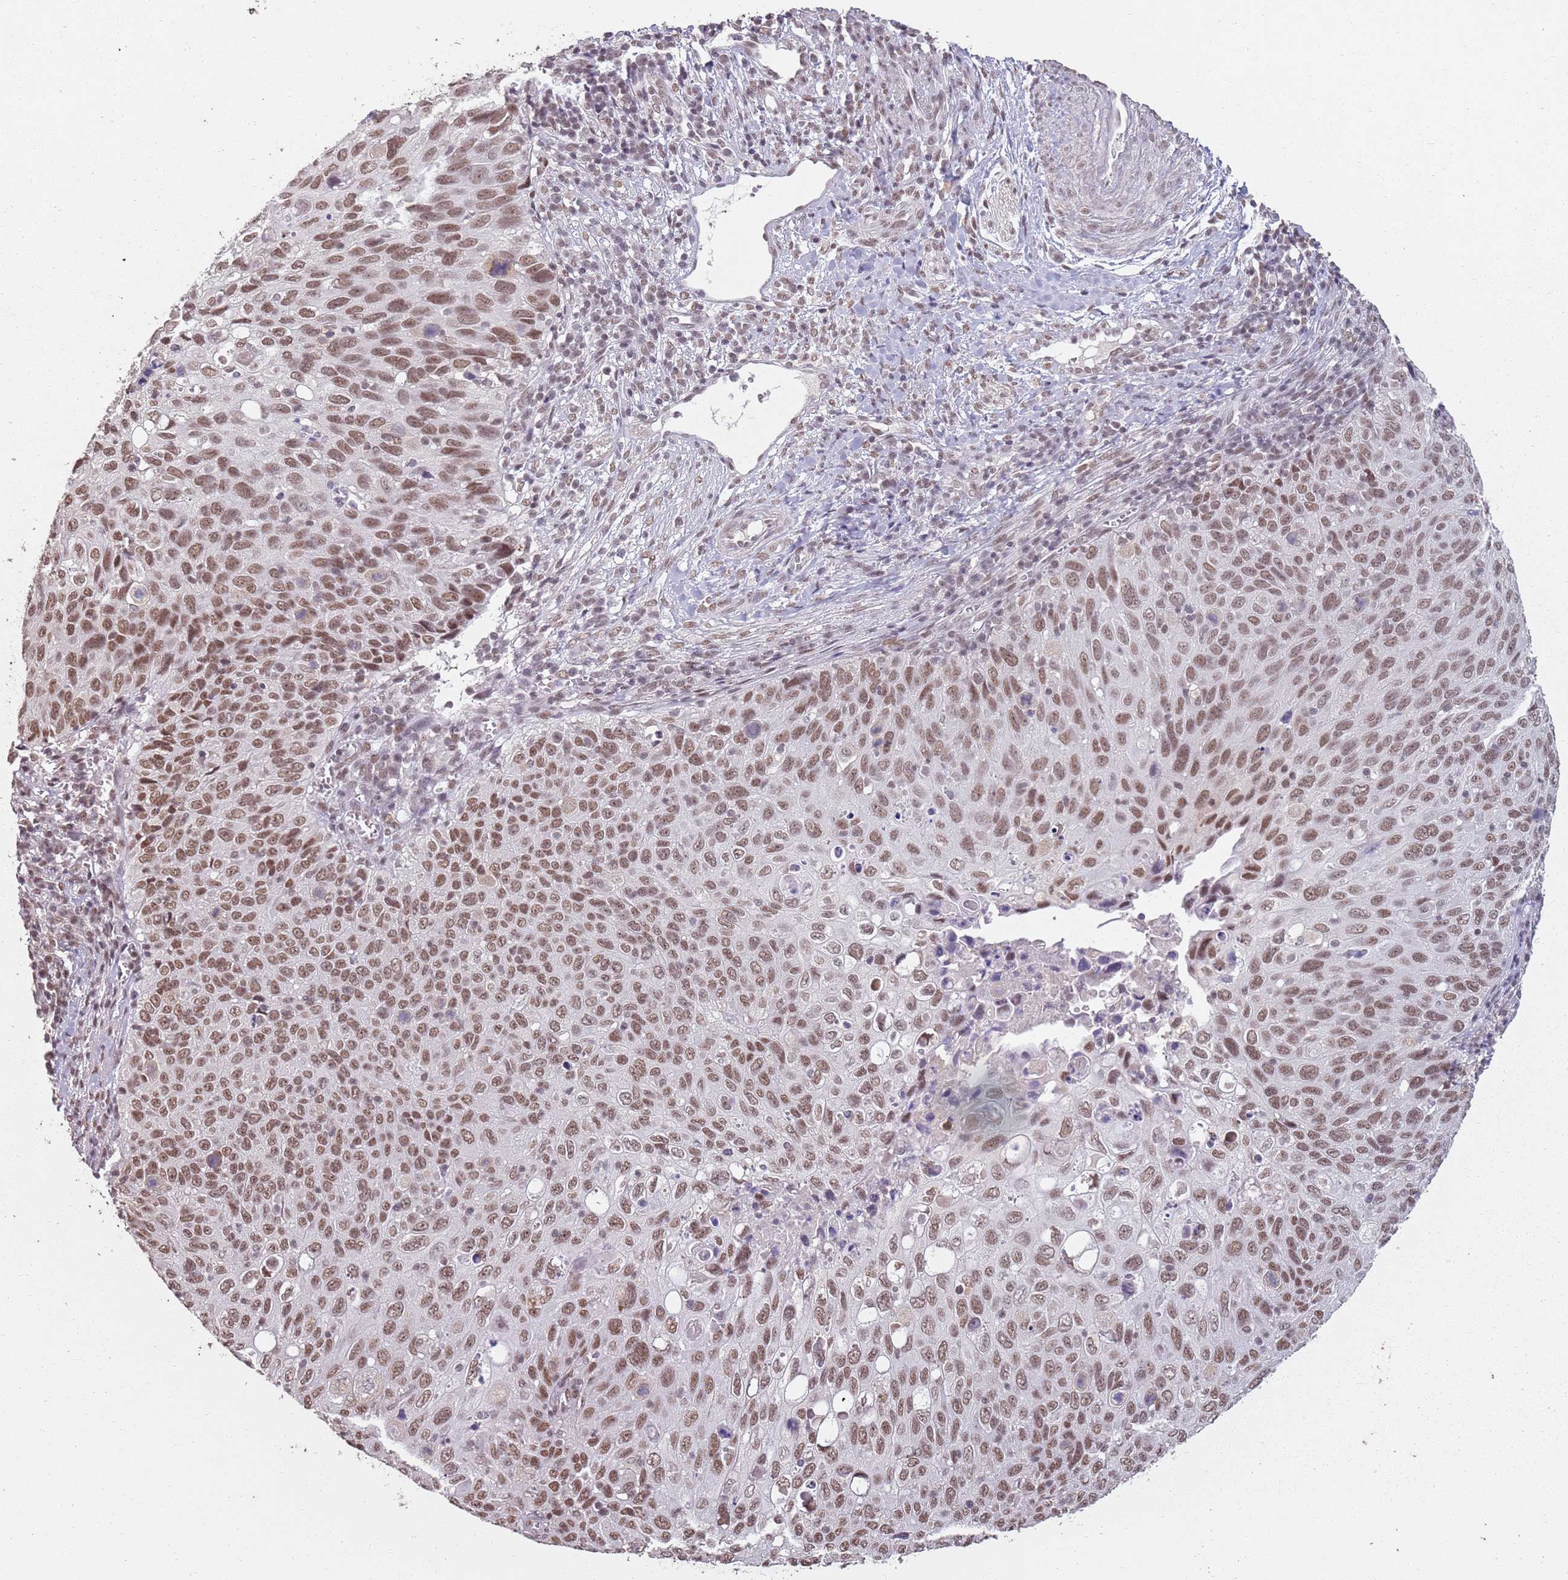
{"staining": {"intensity": "moderate", "quantity": ">75%", "location": "nuclear"}, "tissue": "cervical cancer", "cell_type": "Tumor cells", "image_type": "cancer", "snomed": [{"axis": "morphology", "description": "Squamous cell carcinoma, NOS"}, {"axis": "topography", "description": "Cervix"}], "caption": "Squamous cell carcinoma (cervical) stained with a brown dye displays moderate nuclear positive positivity in approximately >75% of tumor cells.", "gene": "ARL14EP", "patient": {"sex": "female", "age": 70}}